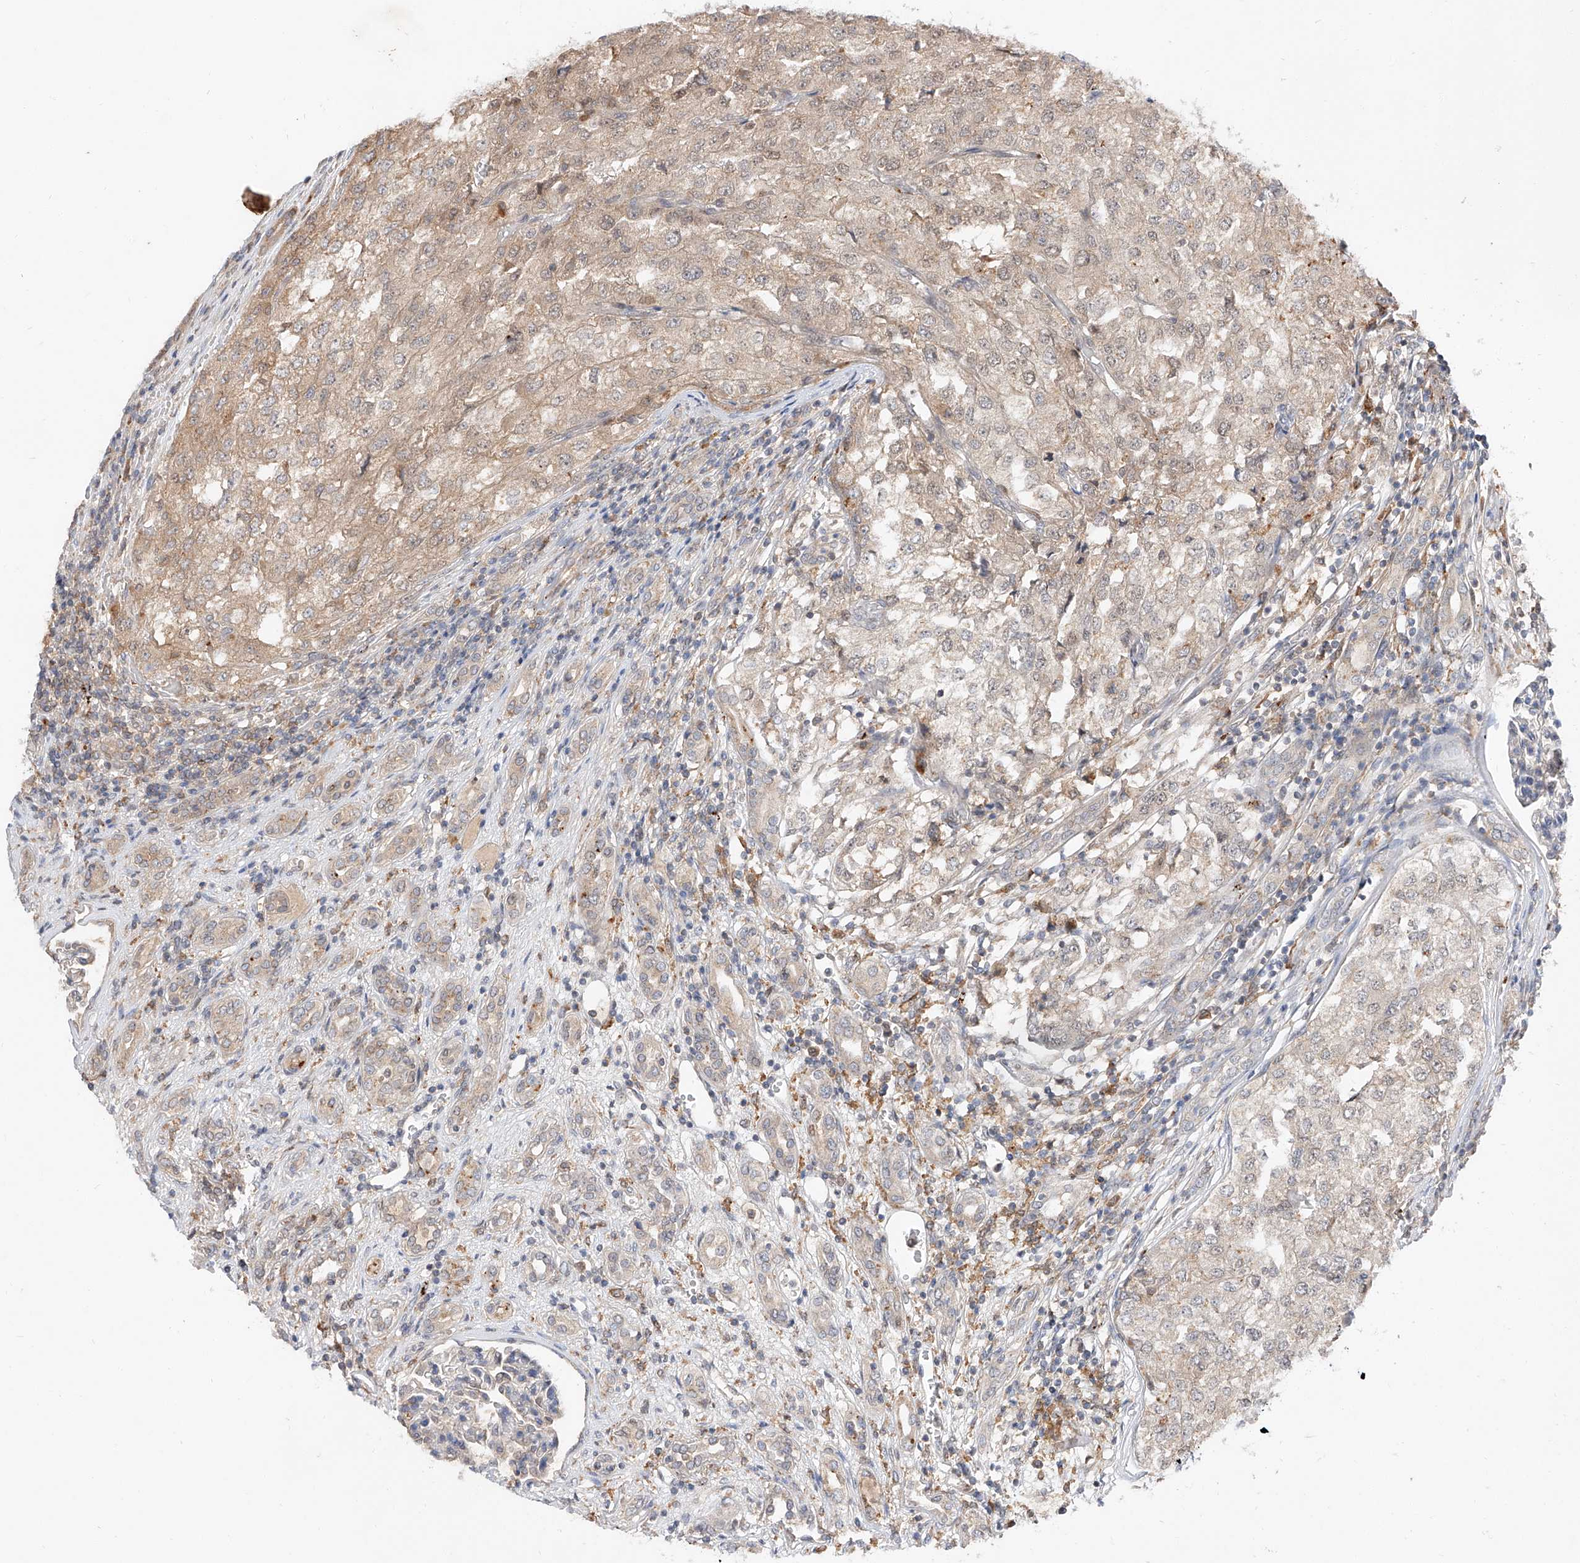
{"staining": {"intensity": "negative", "quantity": "none", "location": "none"}, "tissue": "renal cancer", "cell_type": "Tumor cells", "image_type": "cancer", "snomed": [{"axis": "morphology", "description": "Adenocarcinoma, NOS"}, {"axis": "topography", "description": "Kidney"}], "caption": "There is no significant staining in tumor cells of renal cancer (adenocarcinoma).", "gene": "DIRAS3", "patient": {"sex": "female", "age": 54}}